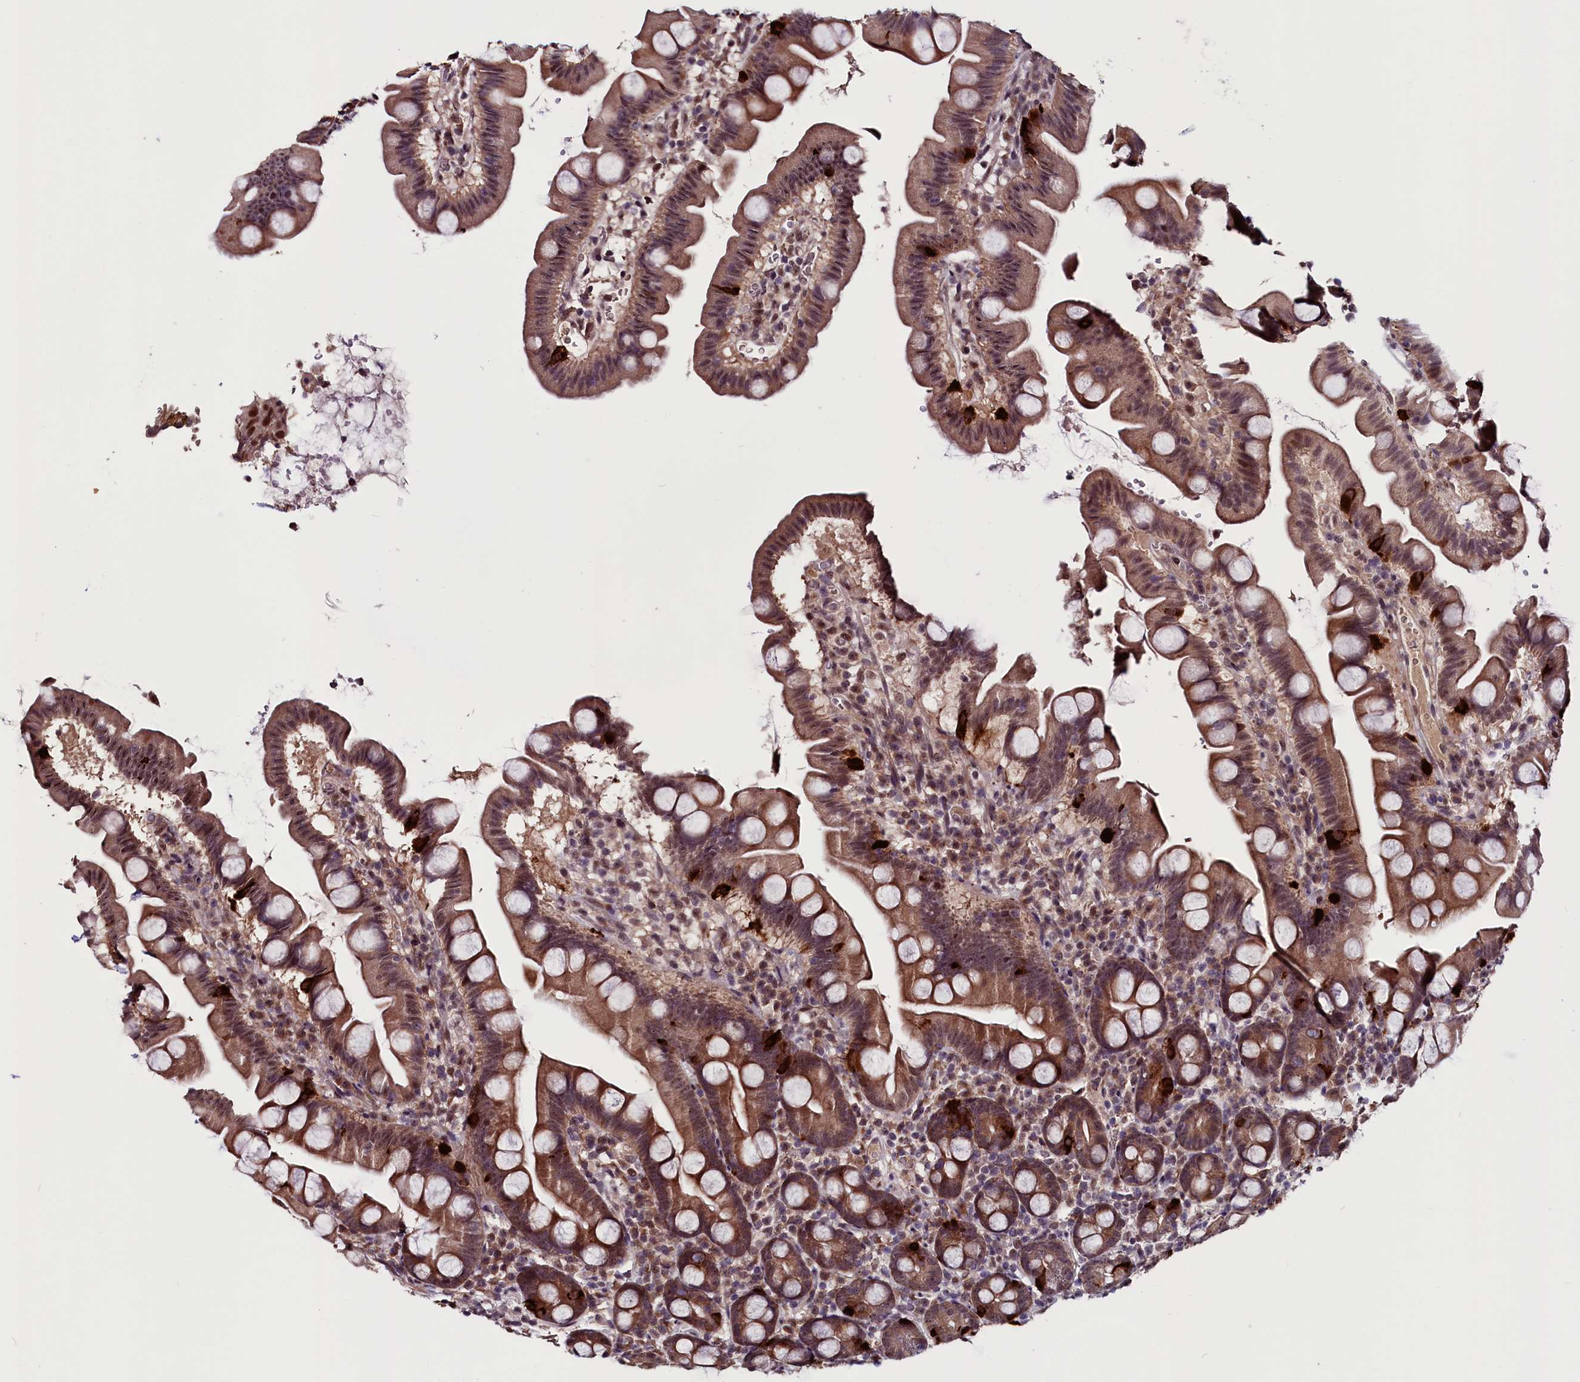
{"staining": {"intensity": "moderate", "quantity": ">75%", "location": "cytoplasmic/membranous,nuclear"}, "tissue": "small intestine", "cell_type": "Glandular cells", "image_type": "normal", "snomed": [{"axis": "morphology", "description": "Normal tissue, NOS"}, {"axis": "topography", "description": "Small intestine"}], "caption": "Small intestine stained with a brown dye displays moderate cytoplasmic/membranous,nuclear positive expression in approximately >75% of glandular cells.", "gene": "RNMT", "patient": {"sex": "female", "age": 68}}